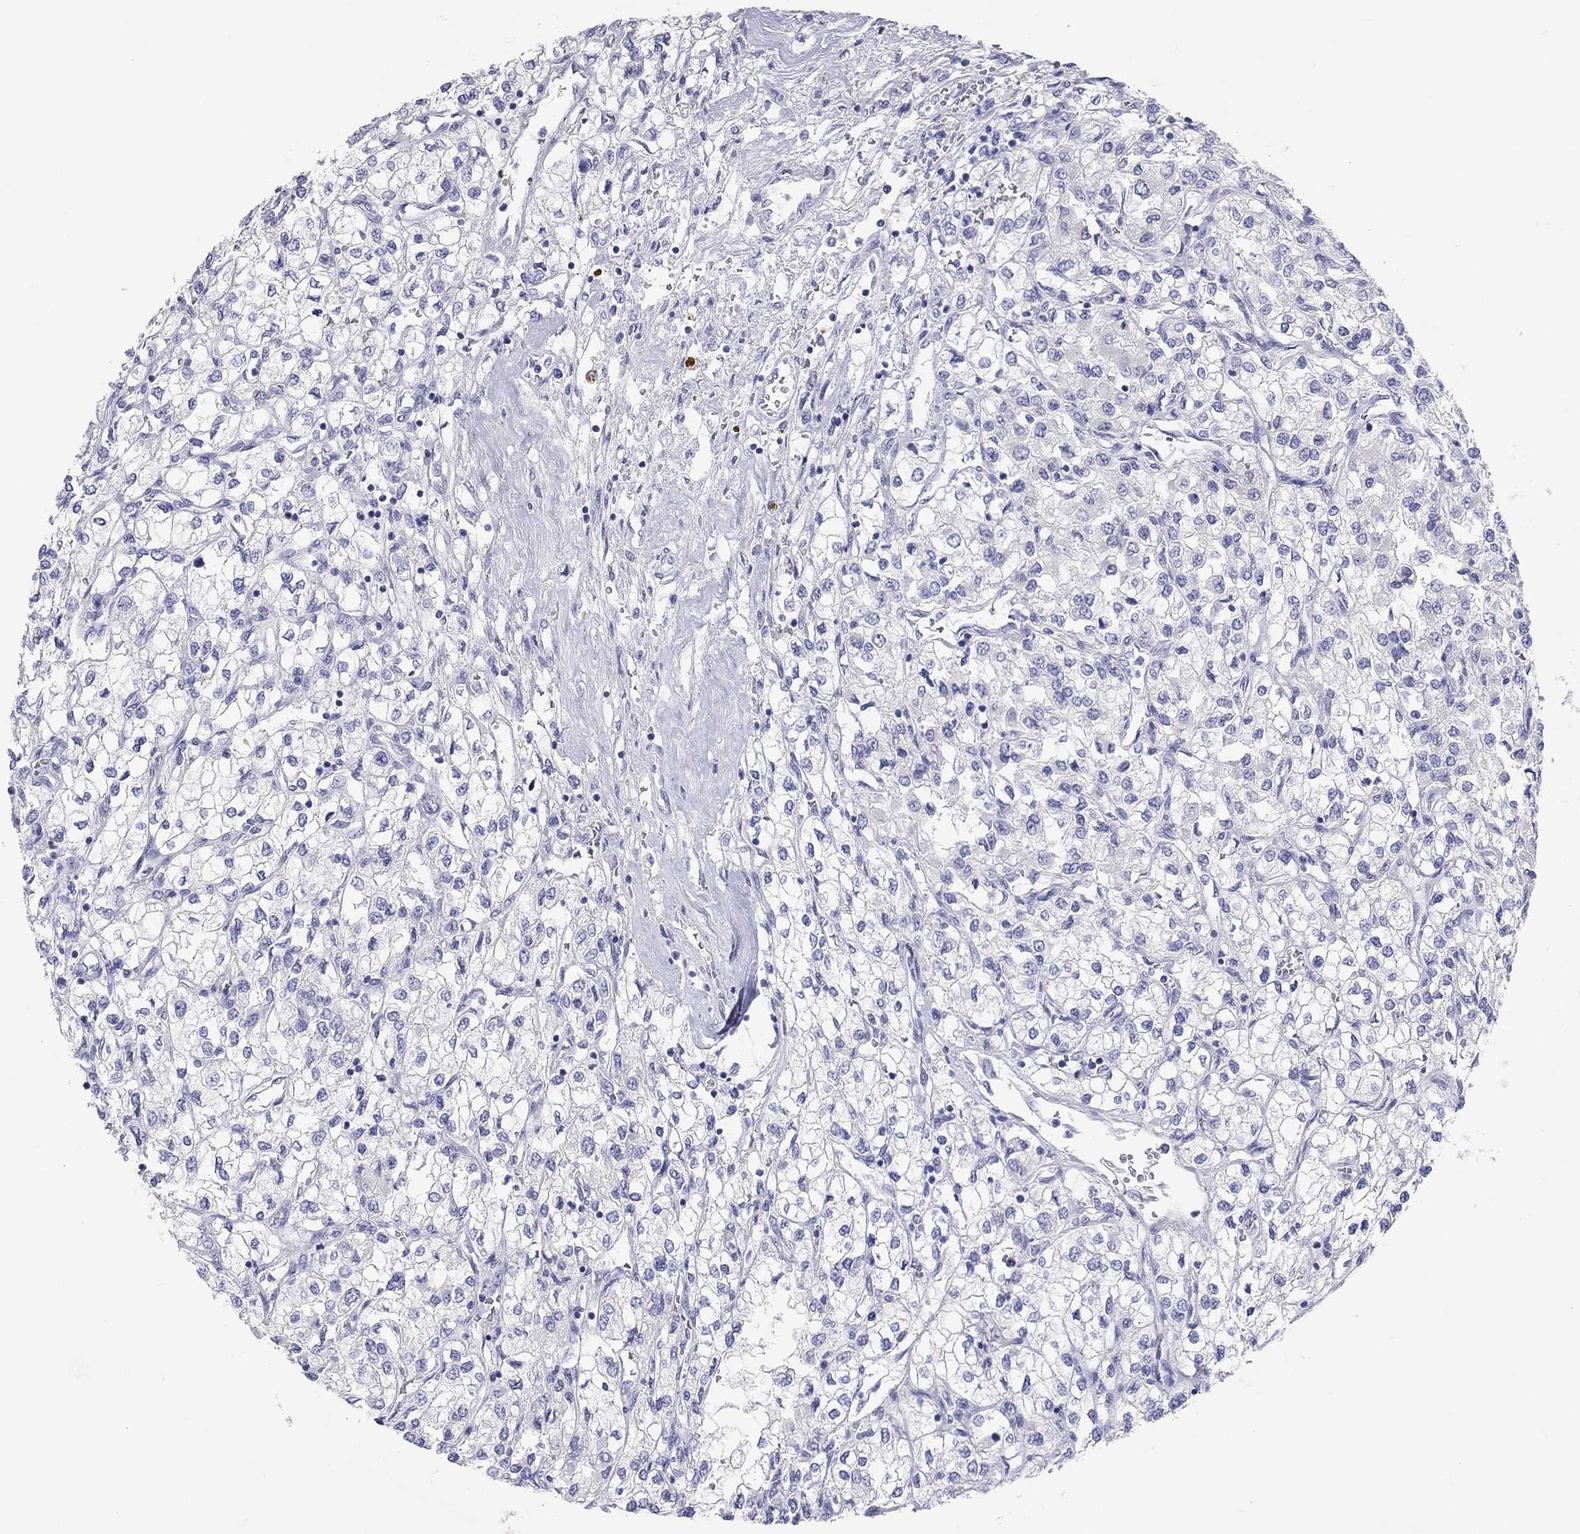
{"staining": {"intensity": "negative", "quantity": "none", "location": "none"}, "tissue": "renal cancer", "cell_type": "Tumor cells", "image_type": "cancer", "snomed": [{"axis": "morphology", "description": "Adenocarcinoma, NOS"}, {"axis": "topography", "description": "Kidney"}], "caption": "IHC histopathology image of neoplastic tissue: renal cancer stained with DAB reveals no significant protein staining in tumor cells.", "gene": "PCDHGC5", "patient": {"sex": "male", "age": 80}}